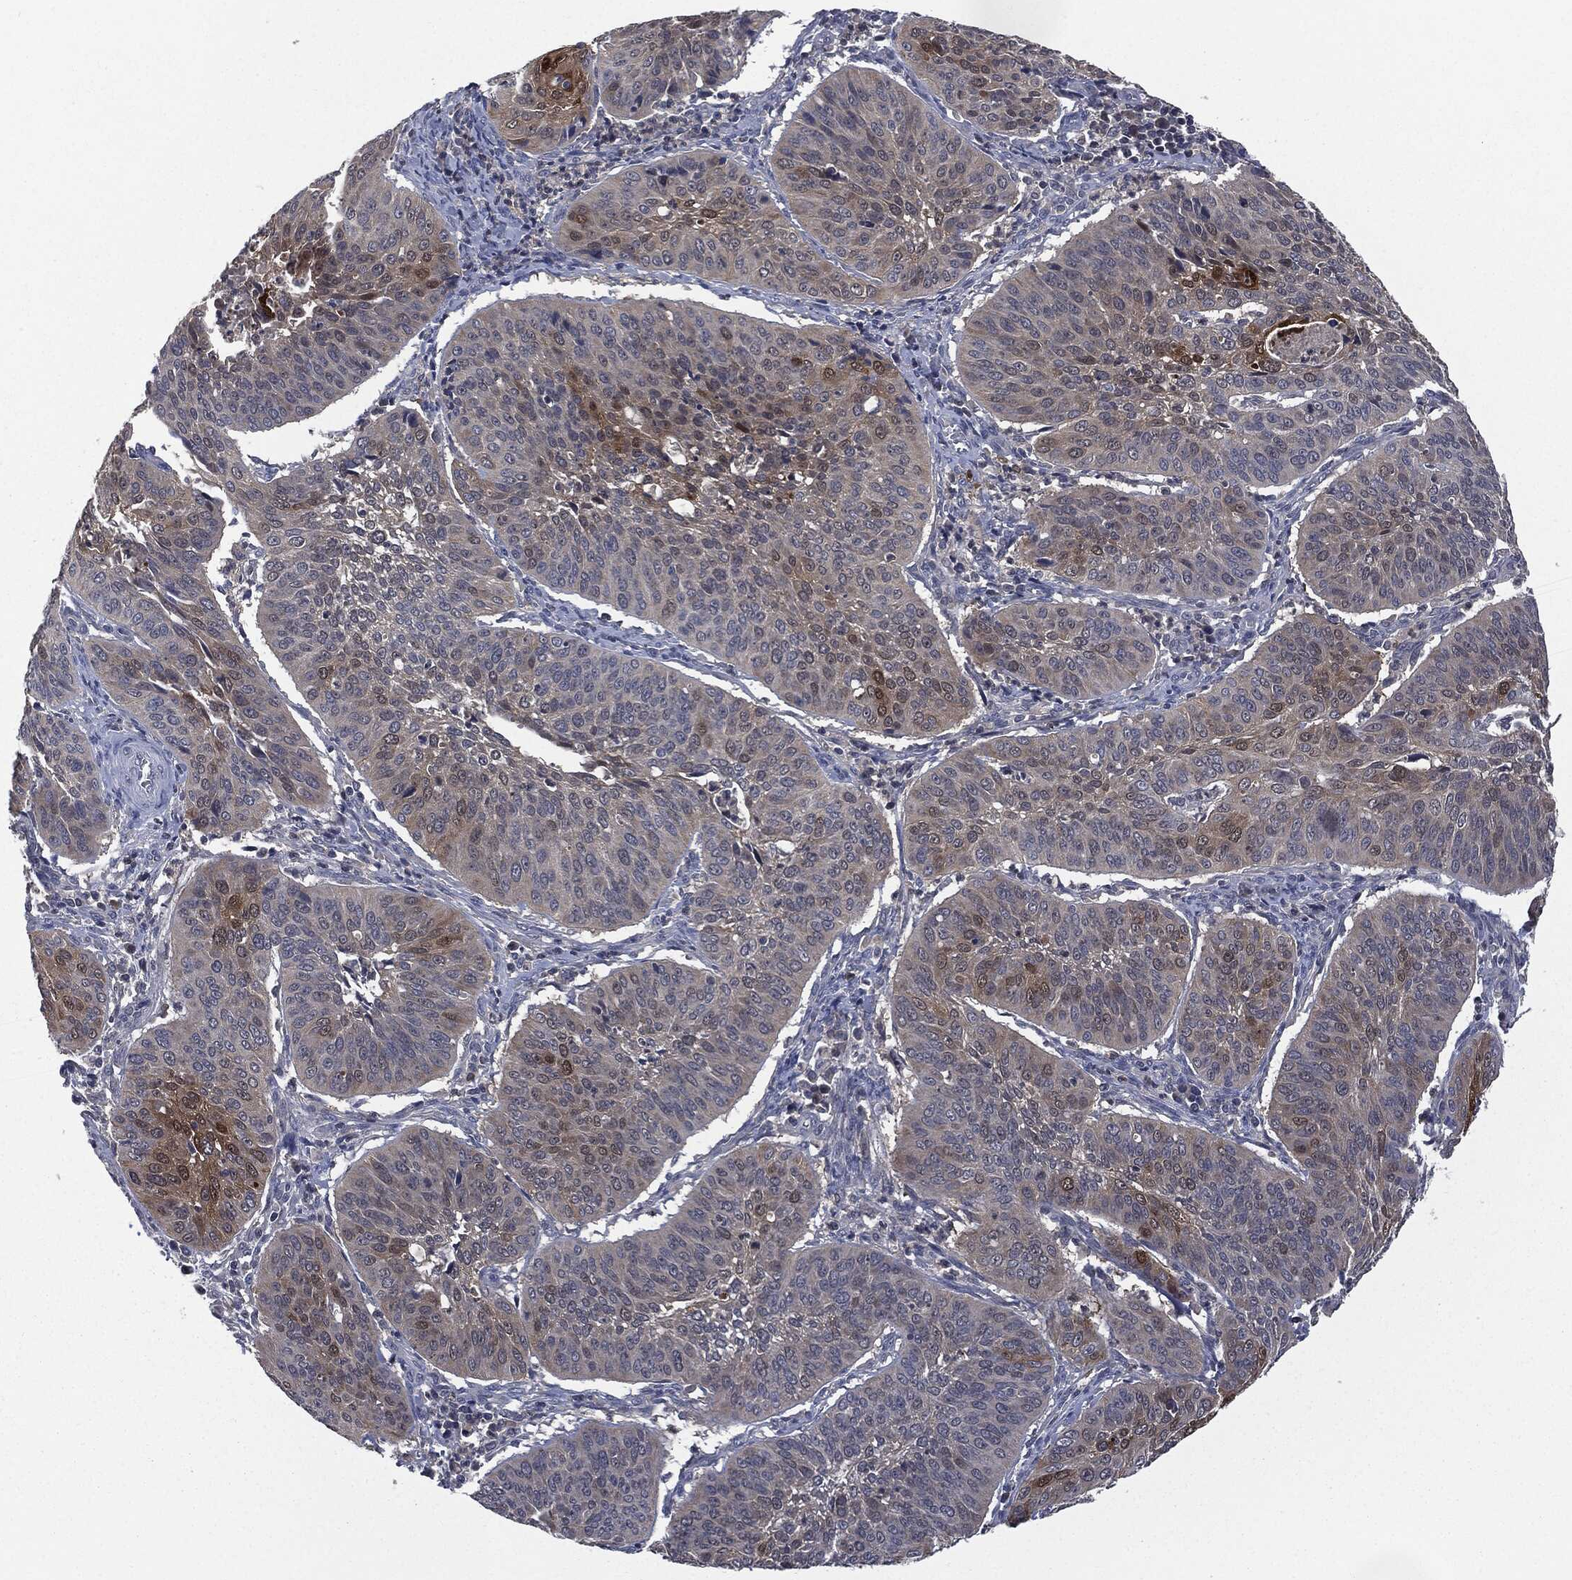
{"staining": {"intensity": "strong", "quantity": "<25%", "location": "cytoplasmic/membranous,nuclear"}, "tissue": "cervical cancer", "cell_type": "Tumor cells", "image_type": "cancer", "snomed": [{"axis": "morphology", "description": "Normal tissue, NOS"}, {"axis": "morphology", "description": "Squamous cell carcinoma, NOS"}, {"axis": "topography", "description": "Cervix"}], "caption": "Protein expression analysis of cervical cancer (squamous cell carcinoma) shows strong cytoplasmic/membranous and nuclear positivity in about <25% of tumor cells. (Brightfield microscopy of DAB IHC at high magnification).", "gene": "IL1RN", "patient": {"sex": "female", "age": 39}}